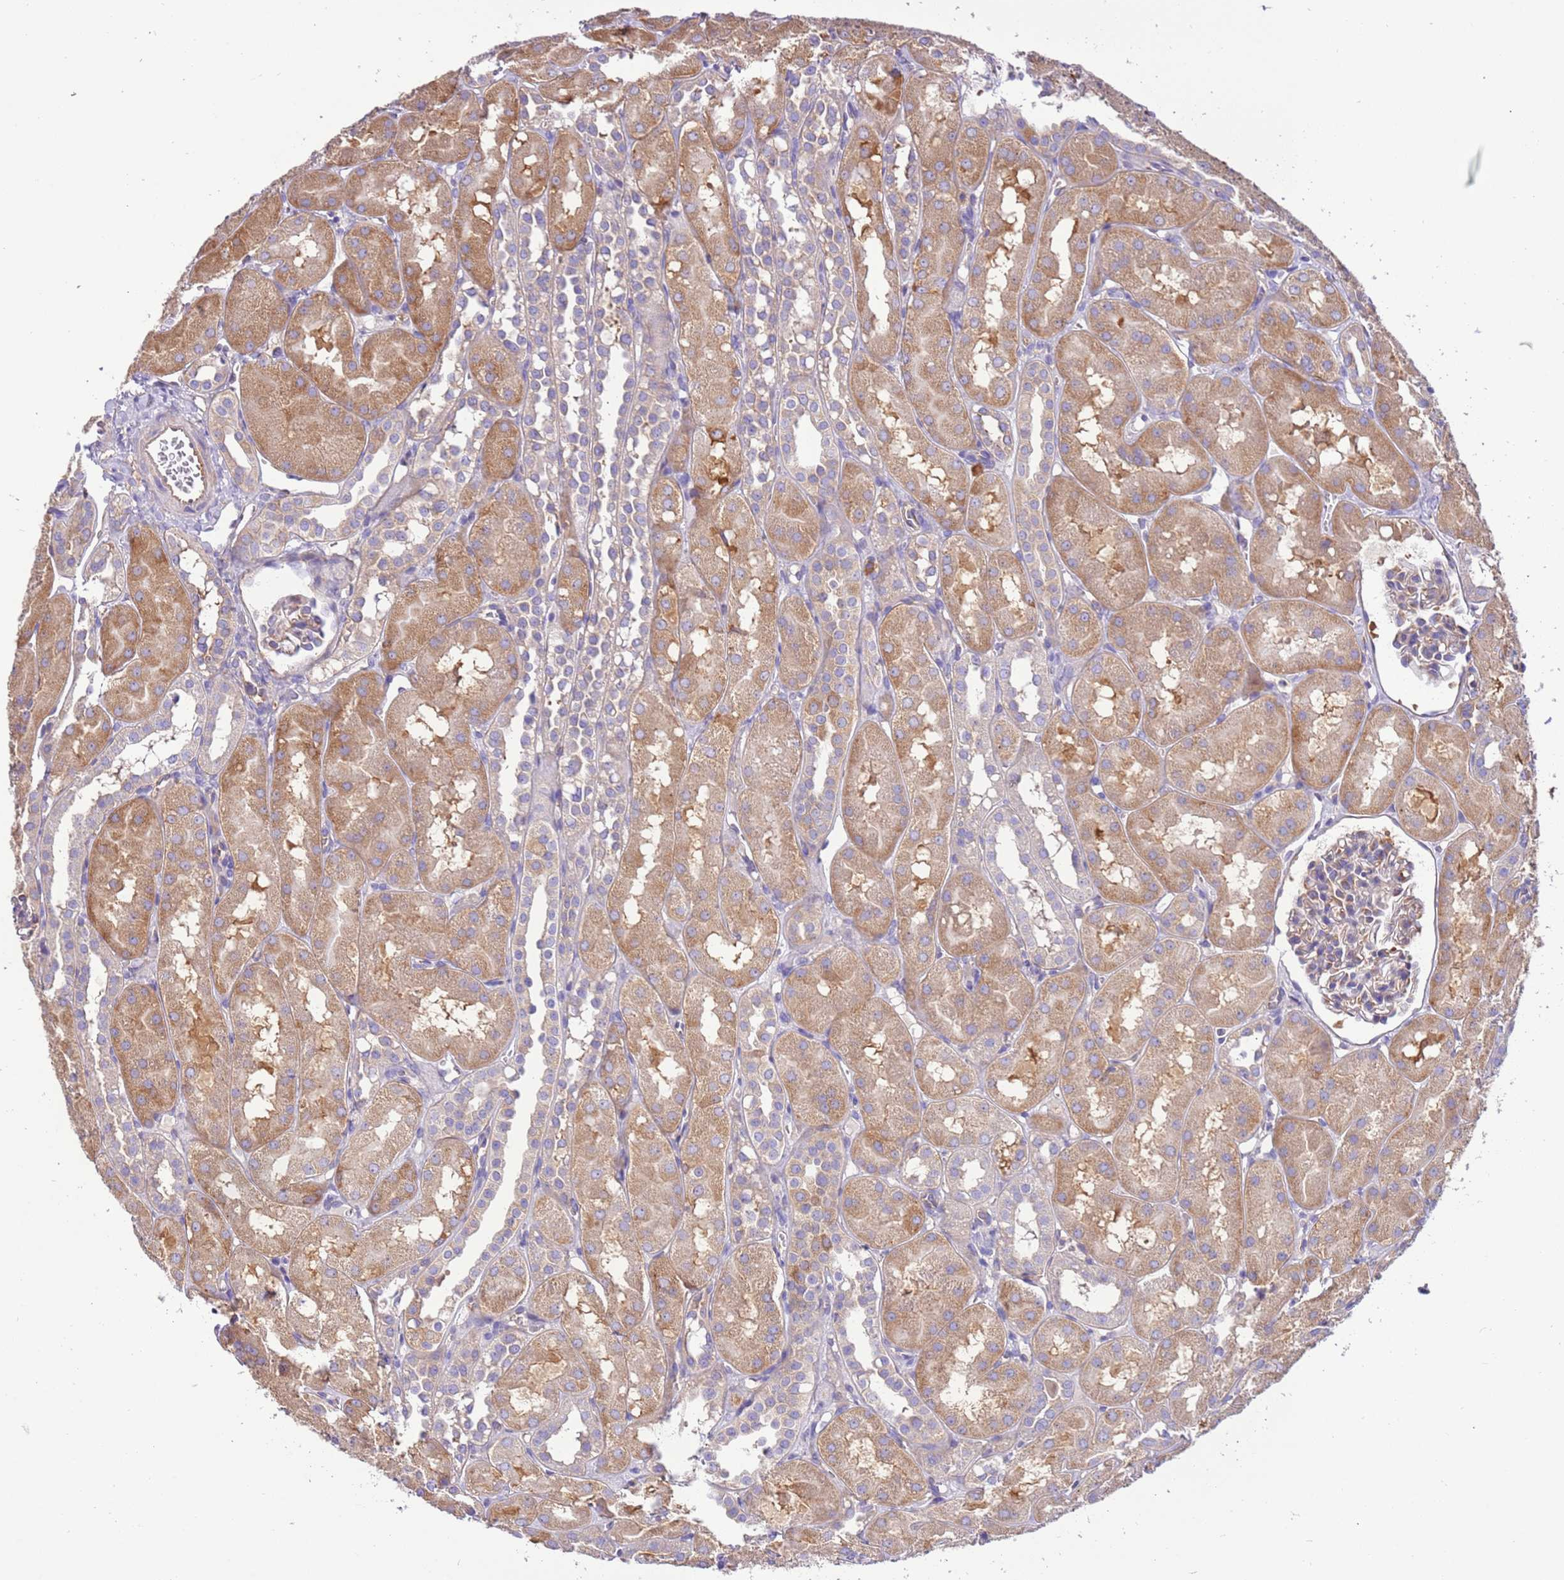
{"staining": {"intensity": "negative", "quantity": "none", "location": "none"}, "tissue": "kidney", "cell_type": "Cells in glomeruli", "image_type": "normal", "snomed": [{"axis": "morphology", "description": "Normal tissue, NOS"}, {"axis": "topography", "description": "Kidney"}, {"axis": "topography", "description": "Urinary bladder"}], "caption": "Immunohistochemistry (IHC) micrograph of unremarkable kidney: kidney stained with DAB (3,3'-diaminobenzidine) displays no significant protein positivity in cells in glomeruli.", "gene": "NAALADL1", "patient": {"sex": "male", "age": 16}}